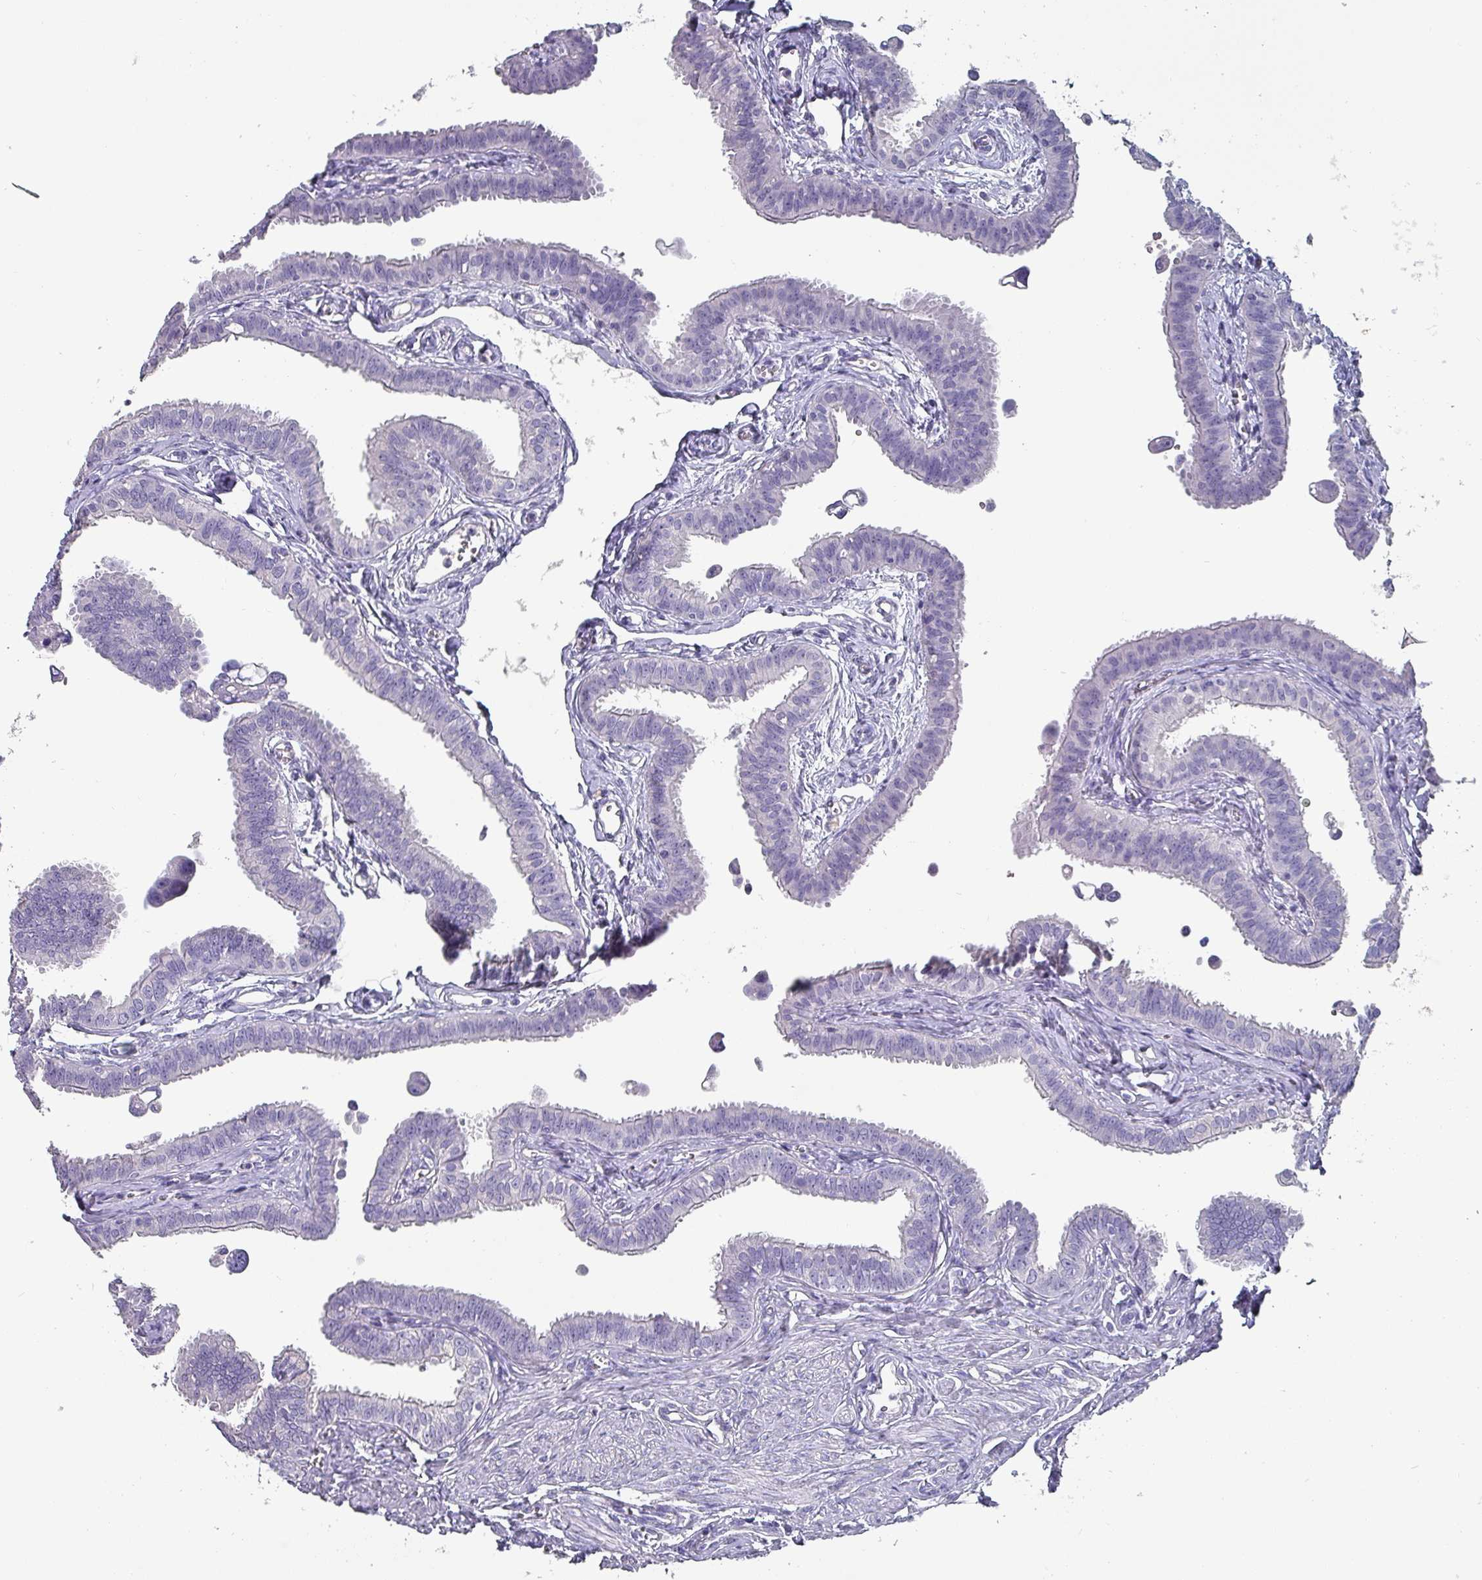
{"staining": {"intensity": "negative", "quantity": "none", "location": "none"}, "tissue": "fallopian tube", "cell_type": "Glandular cells", "image_type": "normal", "snomed": [{"axis": "morphology", "description": "Normal tissue, NOS"}, {"axis": "morphology", "description": "Carcinoma, NOS"}, {"axis": "topography", "description": "Fallopian tube"}, {"axis": "topography", "description": "Ovary"}], "caption": "Fallopian tube stained for a protein using IHC reveals no positivity glandular cells.", "gene": "INS", "patient": {"sex": "female", "age": 59}}